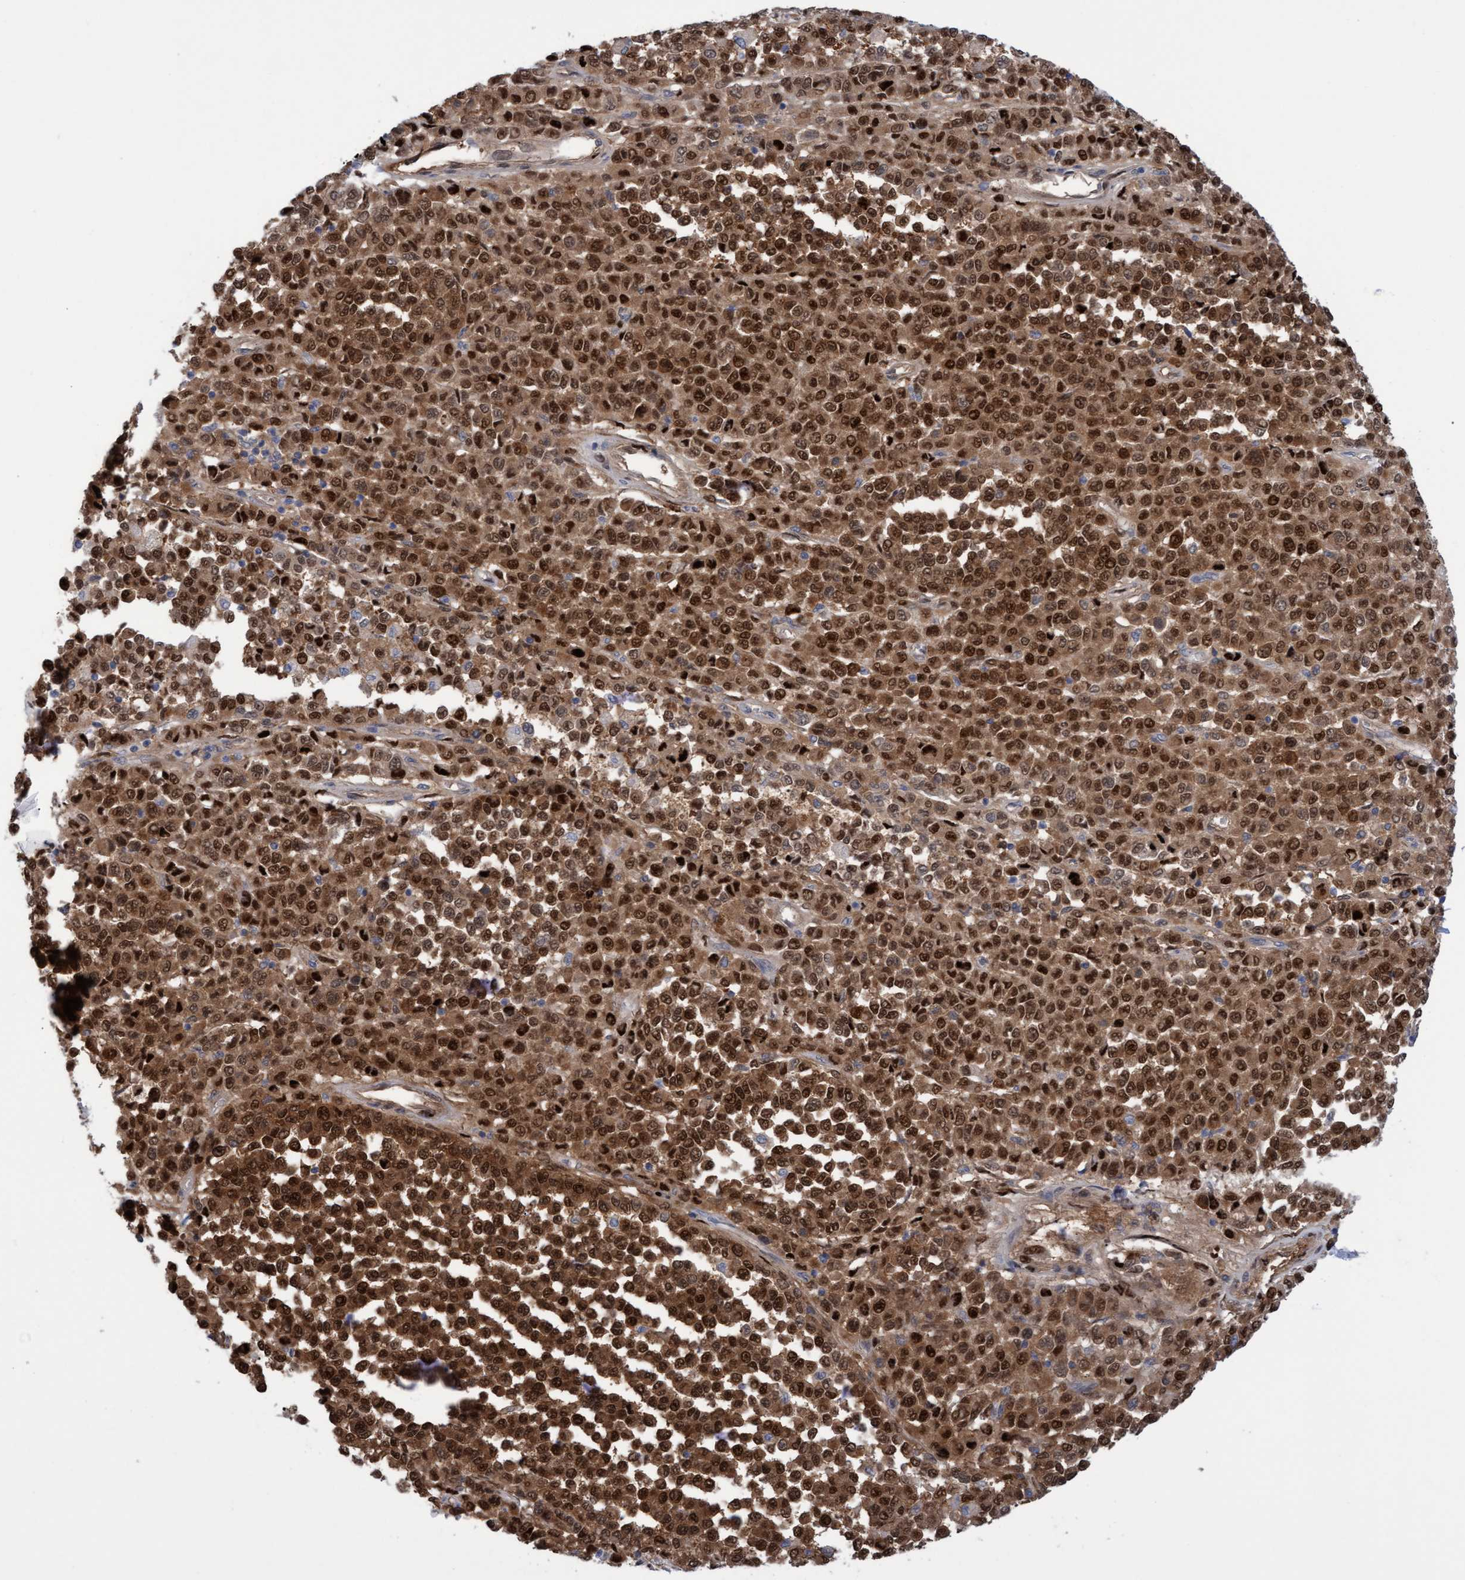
{"staining": {"intensity": "strong", "quantity": ">75%", "location": "cytoplasmic/membranous,nuclear"}, "tissue": "melanoma", "cell_type": "Tumor cells", "image_type": "cancer", "snomed": [{"axis": "morphology", "description": "Malignant melanoma, Metastatic site"}, {"axis": "topography", "description": "Pancreas"}], "caption": "Melanoma stained for a protein (brown) displays strong cytoplasmic/membranous and nuclear positive staining in approximately >75% of tumor cells.", "gene": "PINX1", "patient": {"sex": "female", "age": 30}}